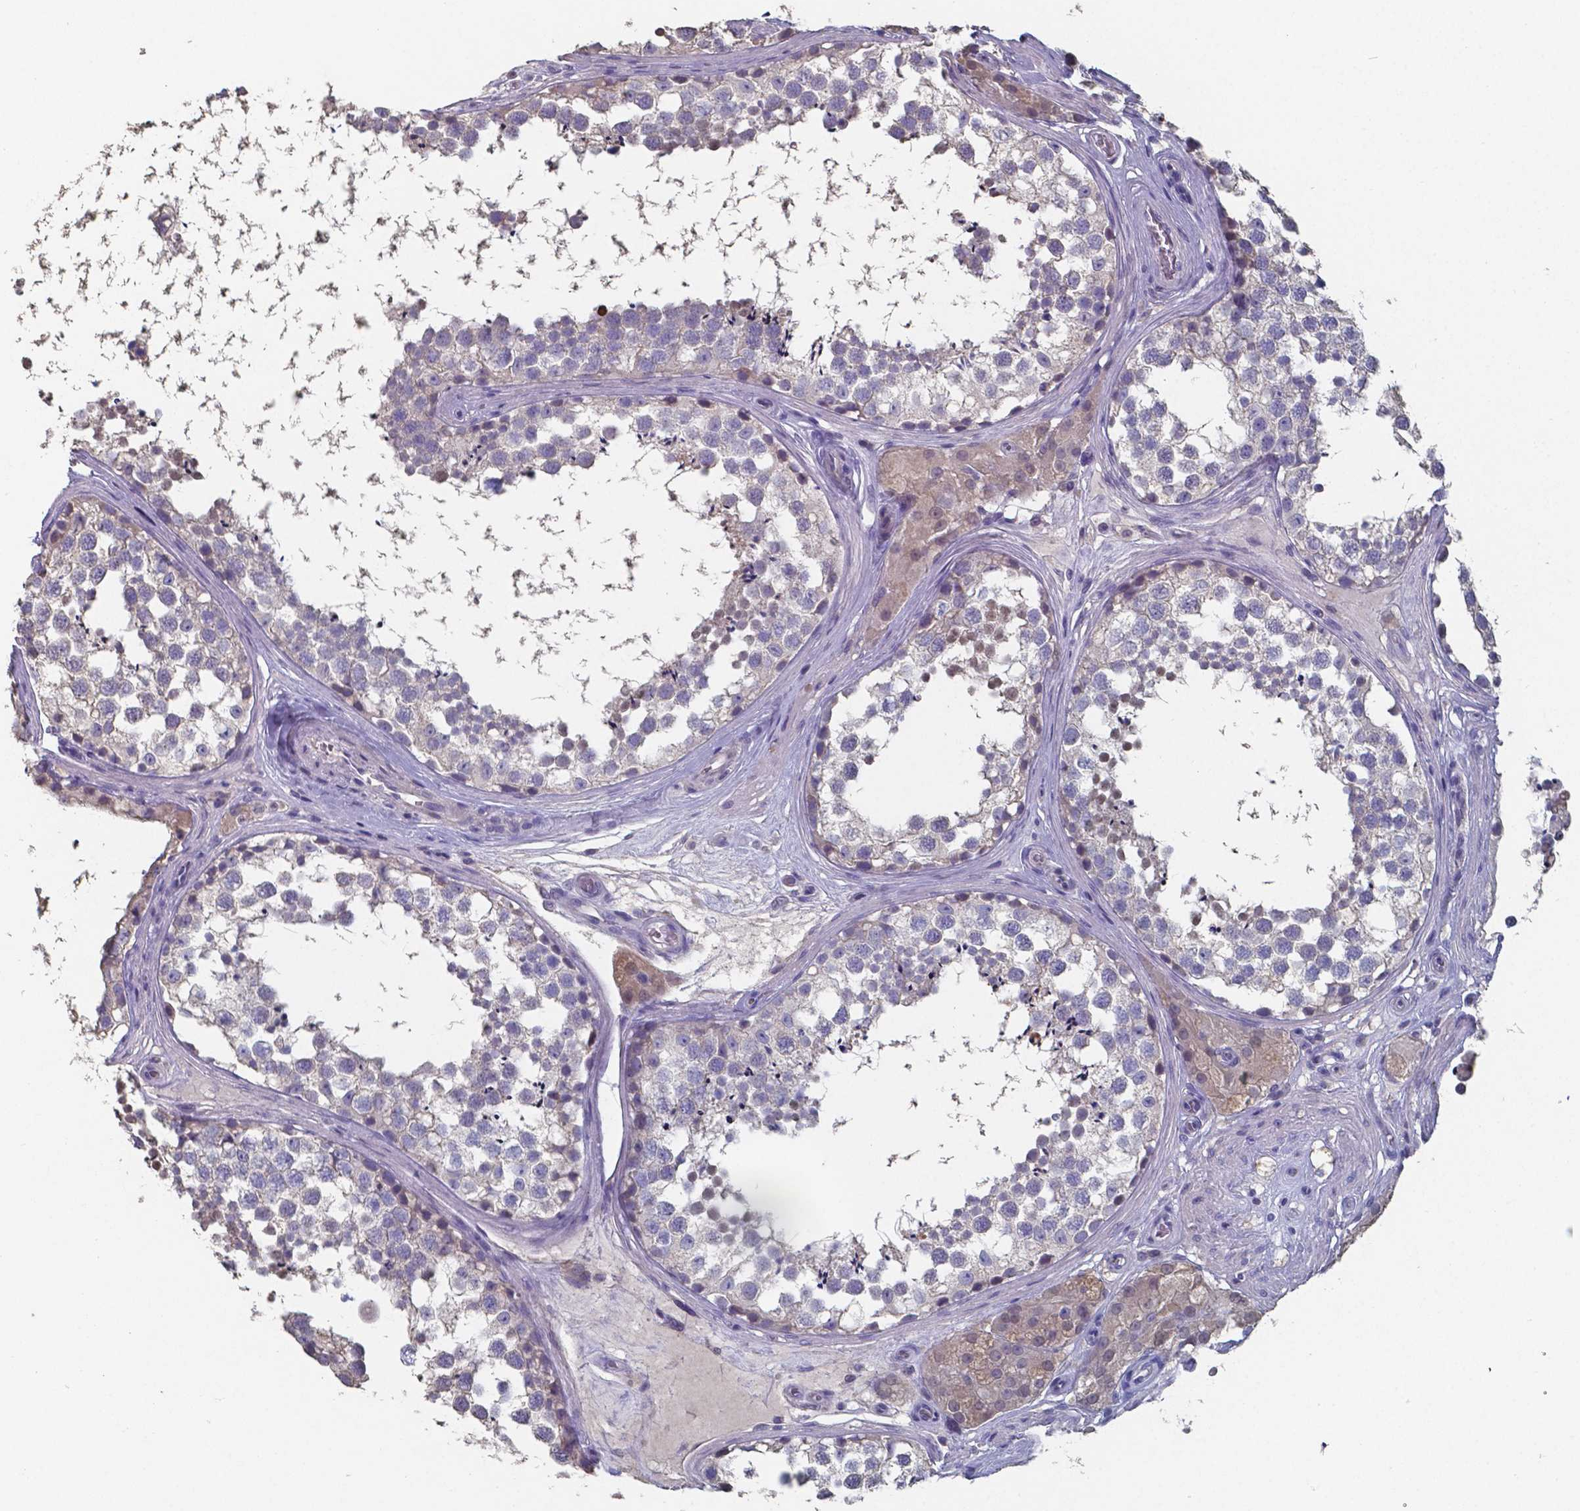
{"staining": {"intensity": "moderate", "quantity": "<25%", "location": "nuclear"}, "tissue": "testis", "cell_type": "Cells in seminiferous ducts", "image_type": "normal", "snomed": [{"axis": "morphology", "description": "Normal tissue, NOS"}, {"axis": "morphology", "description": "Seminoma, NOS"}, {"axis": "topography", "description": "Testis"}], "caption": "A low amount of moderate nuclear staining is seen in approximately <25% of cells in seminiferous ducts in unremarkable testis.", "gene": "FOXJ1", "patient": {"sex": "male", "age": 65}}